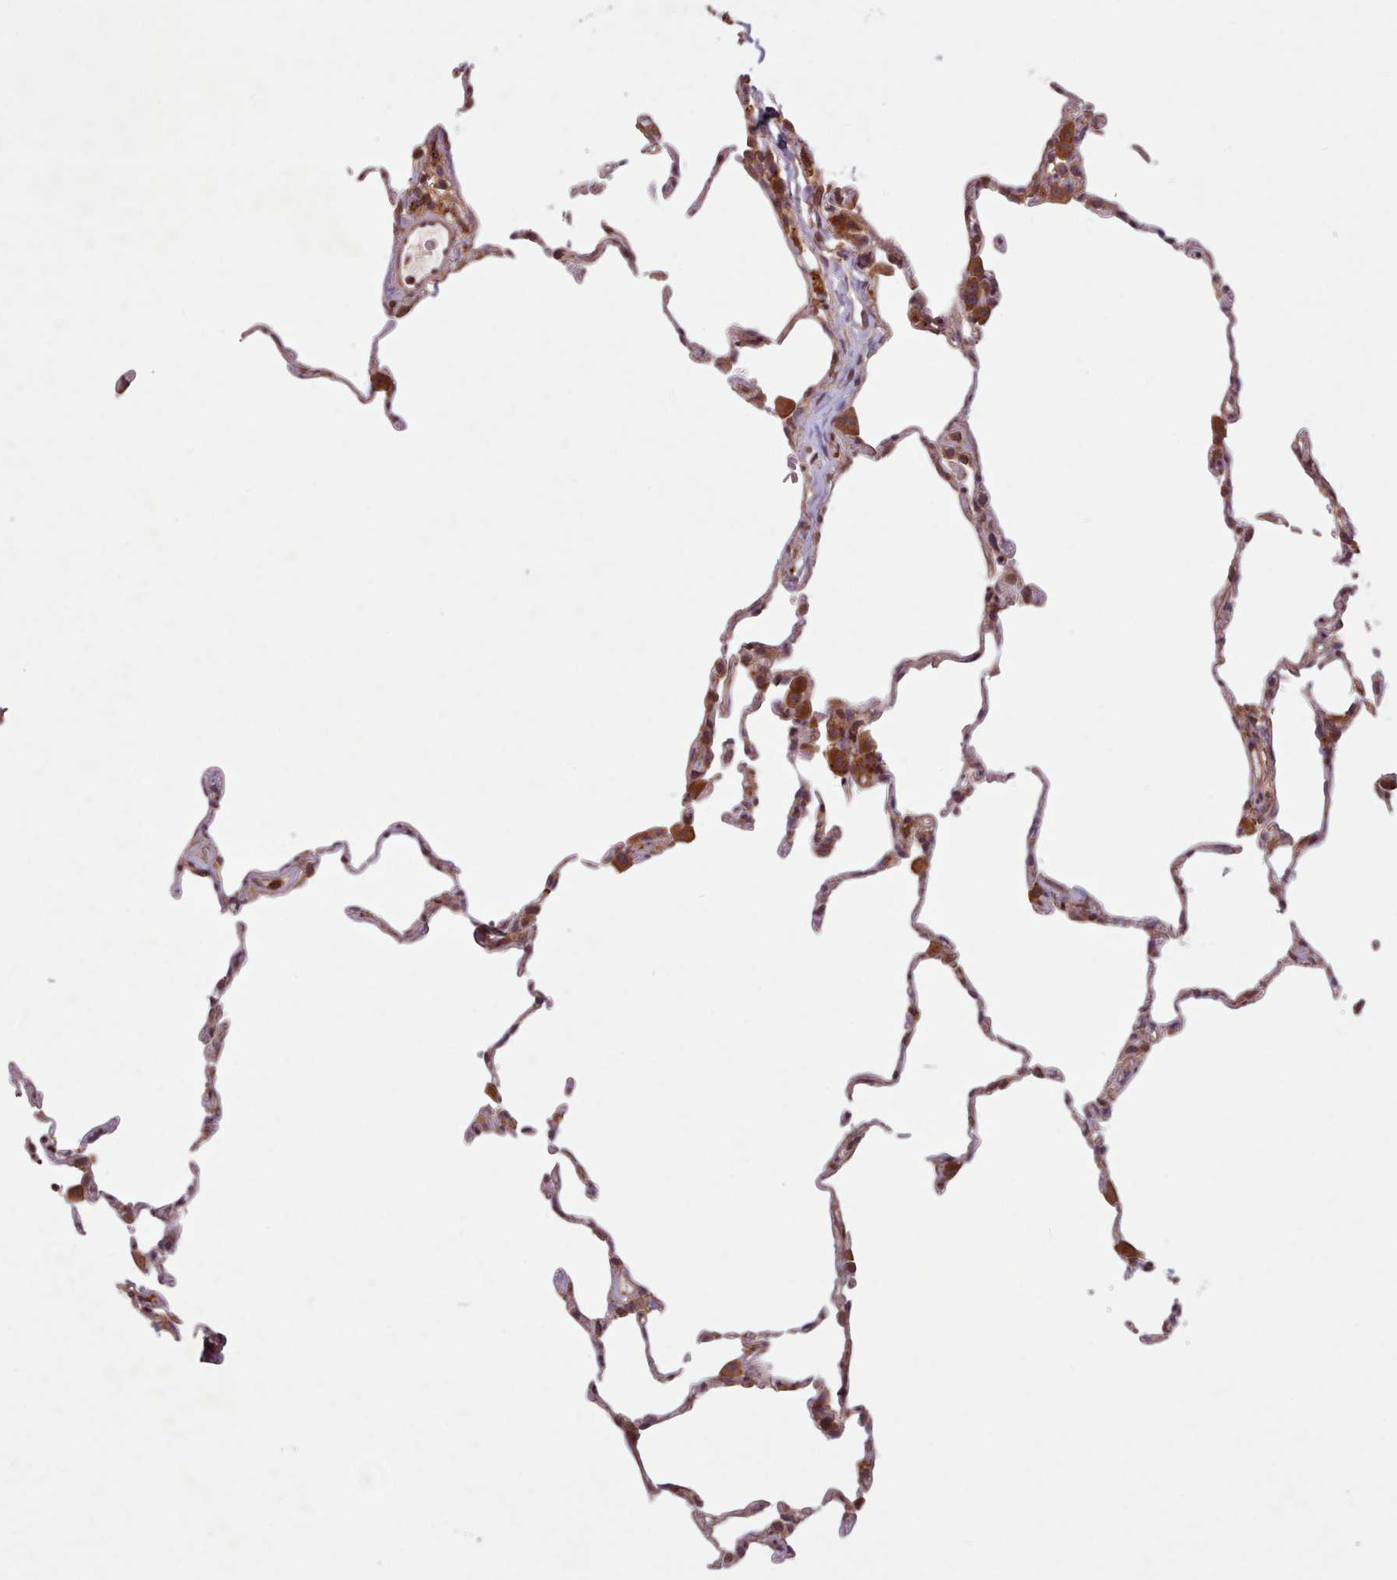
{"staining": {"intensity": "moderate", "quantity": "<25%", "location": "cytoplasmic/membranous"}, "tissue": "lung", "cell_type": "Alveolar cells", "image_type": "normal", "snomed": [{"axis": "morphology", "description": "Normal tissue, NOS"}, {"axis": "topography", "description": "Lung"}], "caption": "A histopathology image showing moderate cytoplasmic/membranous staining in approximately <25% of alveolar cells in normal lung, as visualized by brown immunohistochemical staining.", "gene": "WASHC2A", "patient": {"sex": "female", "age": 57}}